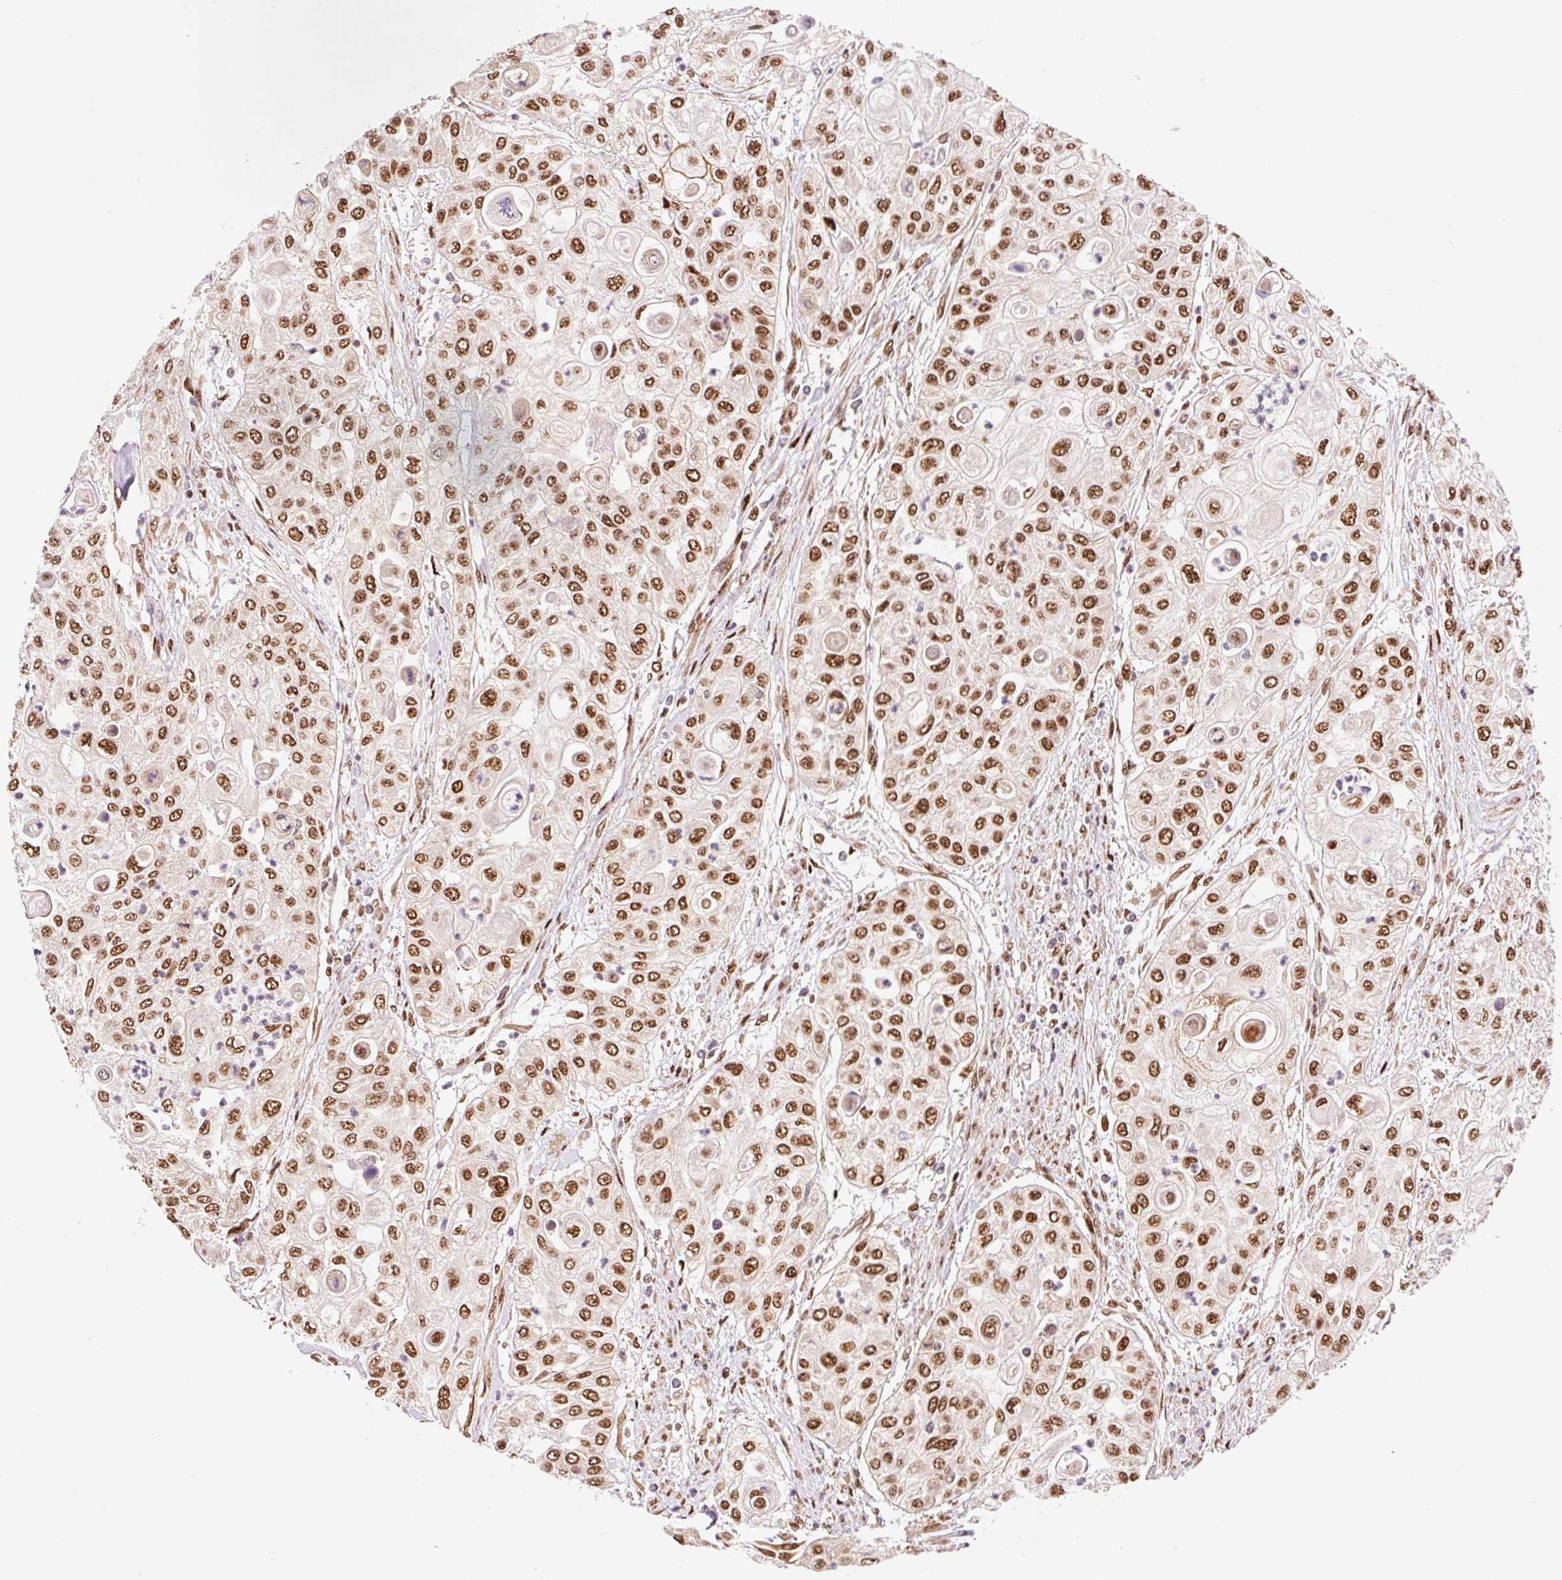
{"staining": {"intensity": "moderate", "quantity": ">75%", "location": "nuclear"}, "tissue": "urothelial cancer", "cell_type": "Tumor cells", "image_type": "cancer", "snomed": [{"axis": "morphology", "description": "Urothelial carcinoma, High grade"}, {"axis": "topography", "description": "Urinary bladder"}], "caption": "Immunohistochemistry (IHC) of urothelial cancer demonstrates medium levels of moderate nuclear positivity in about >75% of tumor cells. (brown staining indicates protein expression, while blue staining denotes nuclei).", "gene": "INTS8", "patient": {"sex": "female", "age": 79}}